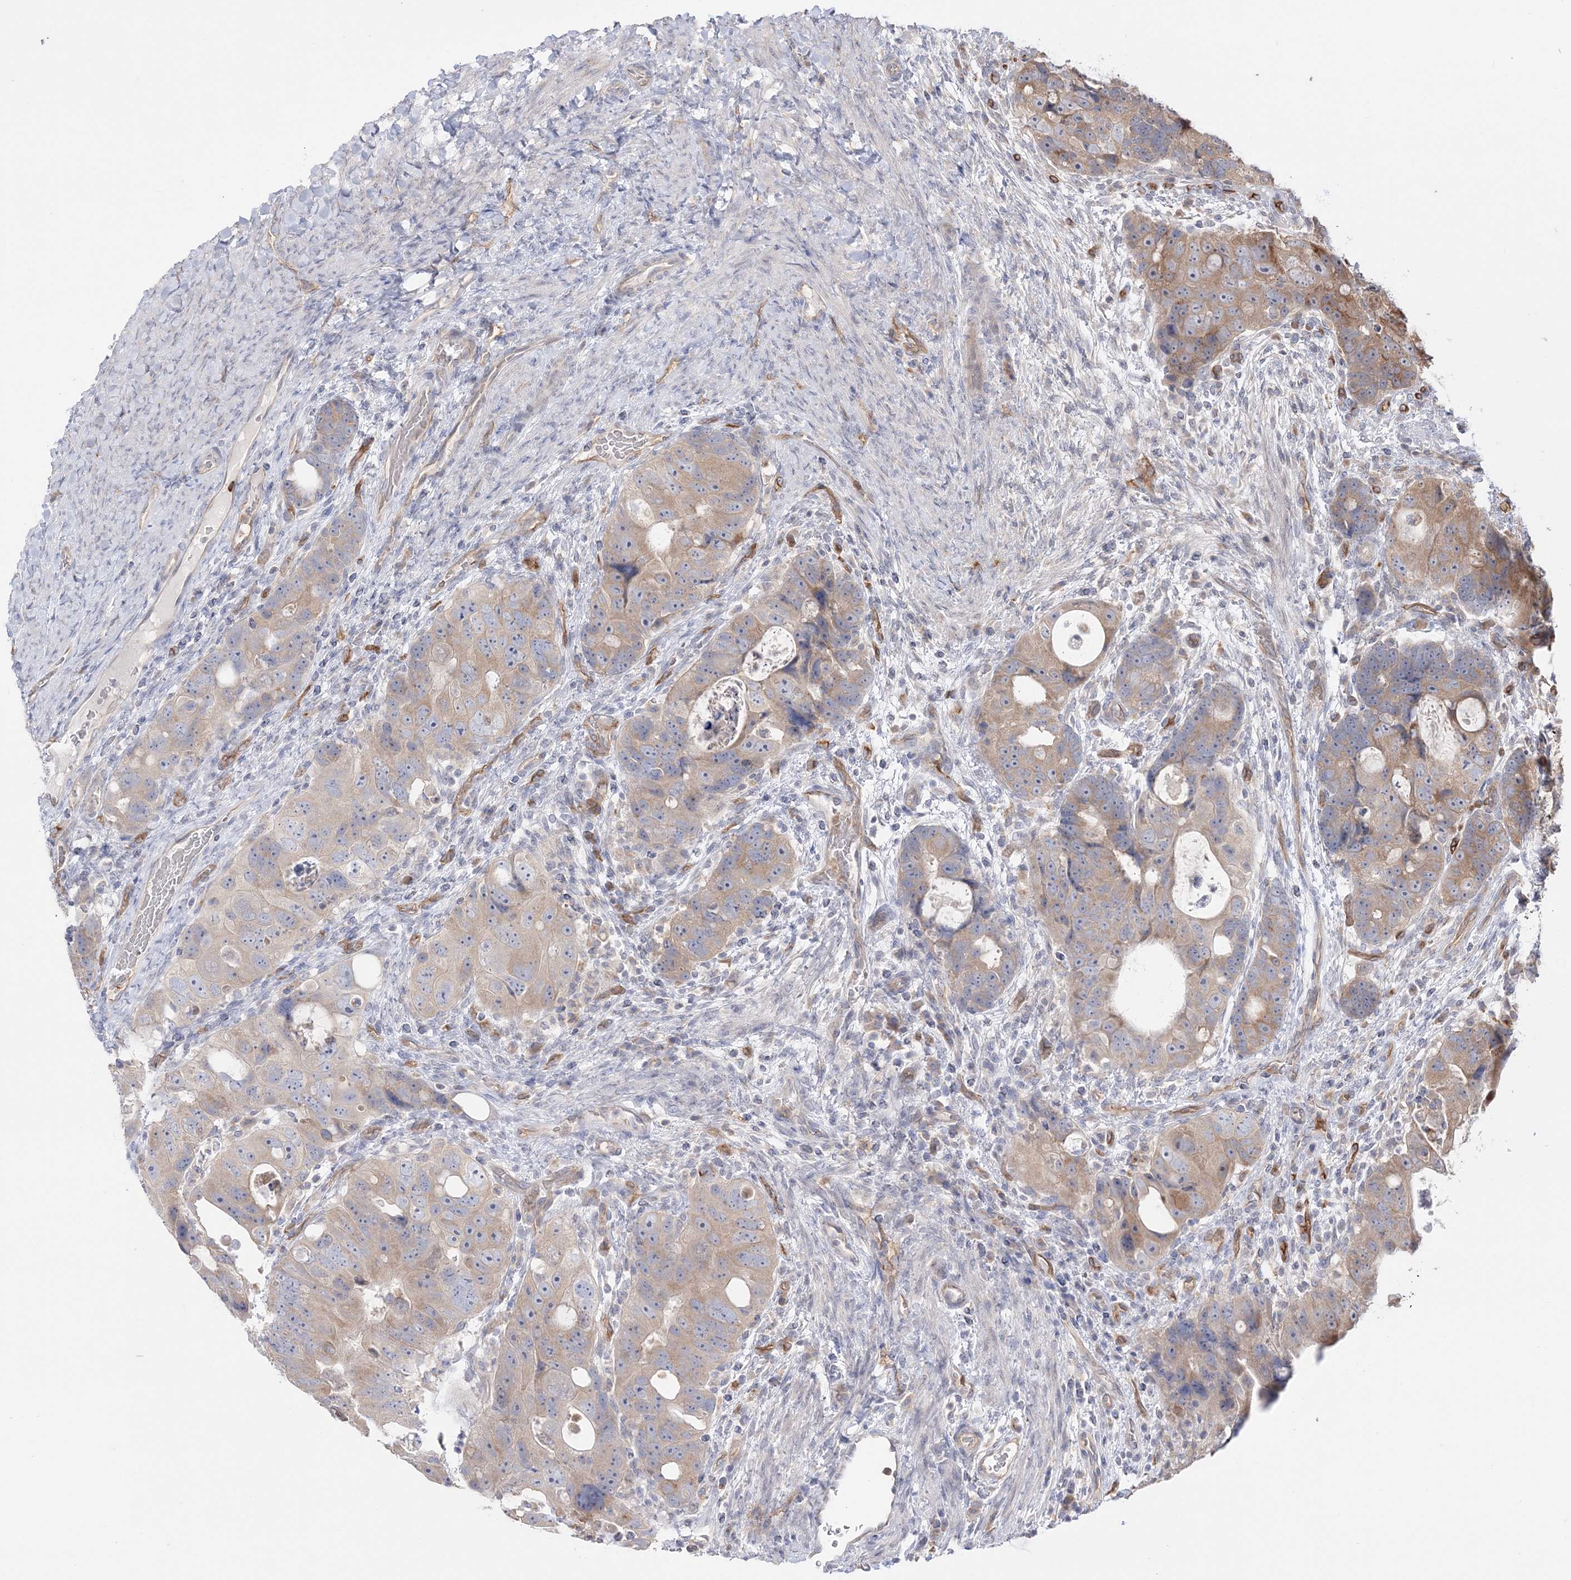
{"staining": {"intensity": "moderate", "quantity": "<25%", "location": "cytoplasmic/membranous"}, "tissue": "colorectal cancer", "cell_type": "Tumor cells", "image_type": "cancer", "snomed": [{"axis": "morphology", "description": "Adenocarcinoma, NOS"}, {"axis": "topography", "description": "Rectum"}], "caption": "Protein analysis of colorectal adenocarcinoma tissue exhibits moderate cytoplasmic/membranous expression in approximately <25% of tumor cells.", "gene": "FARSB", "patient": {"sex": "male", "age": 59}}